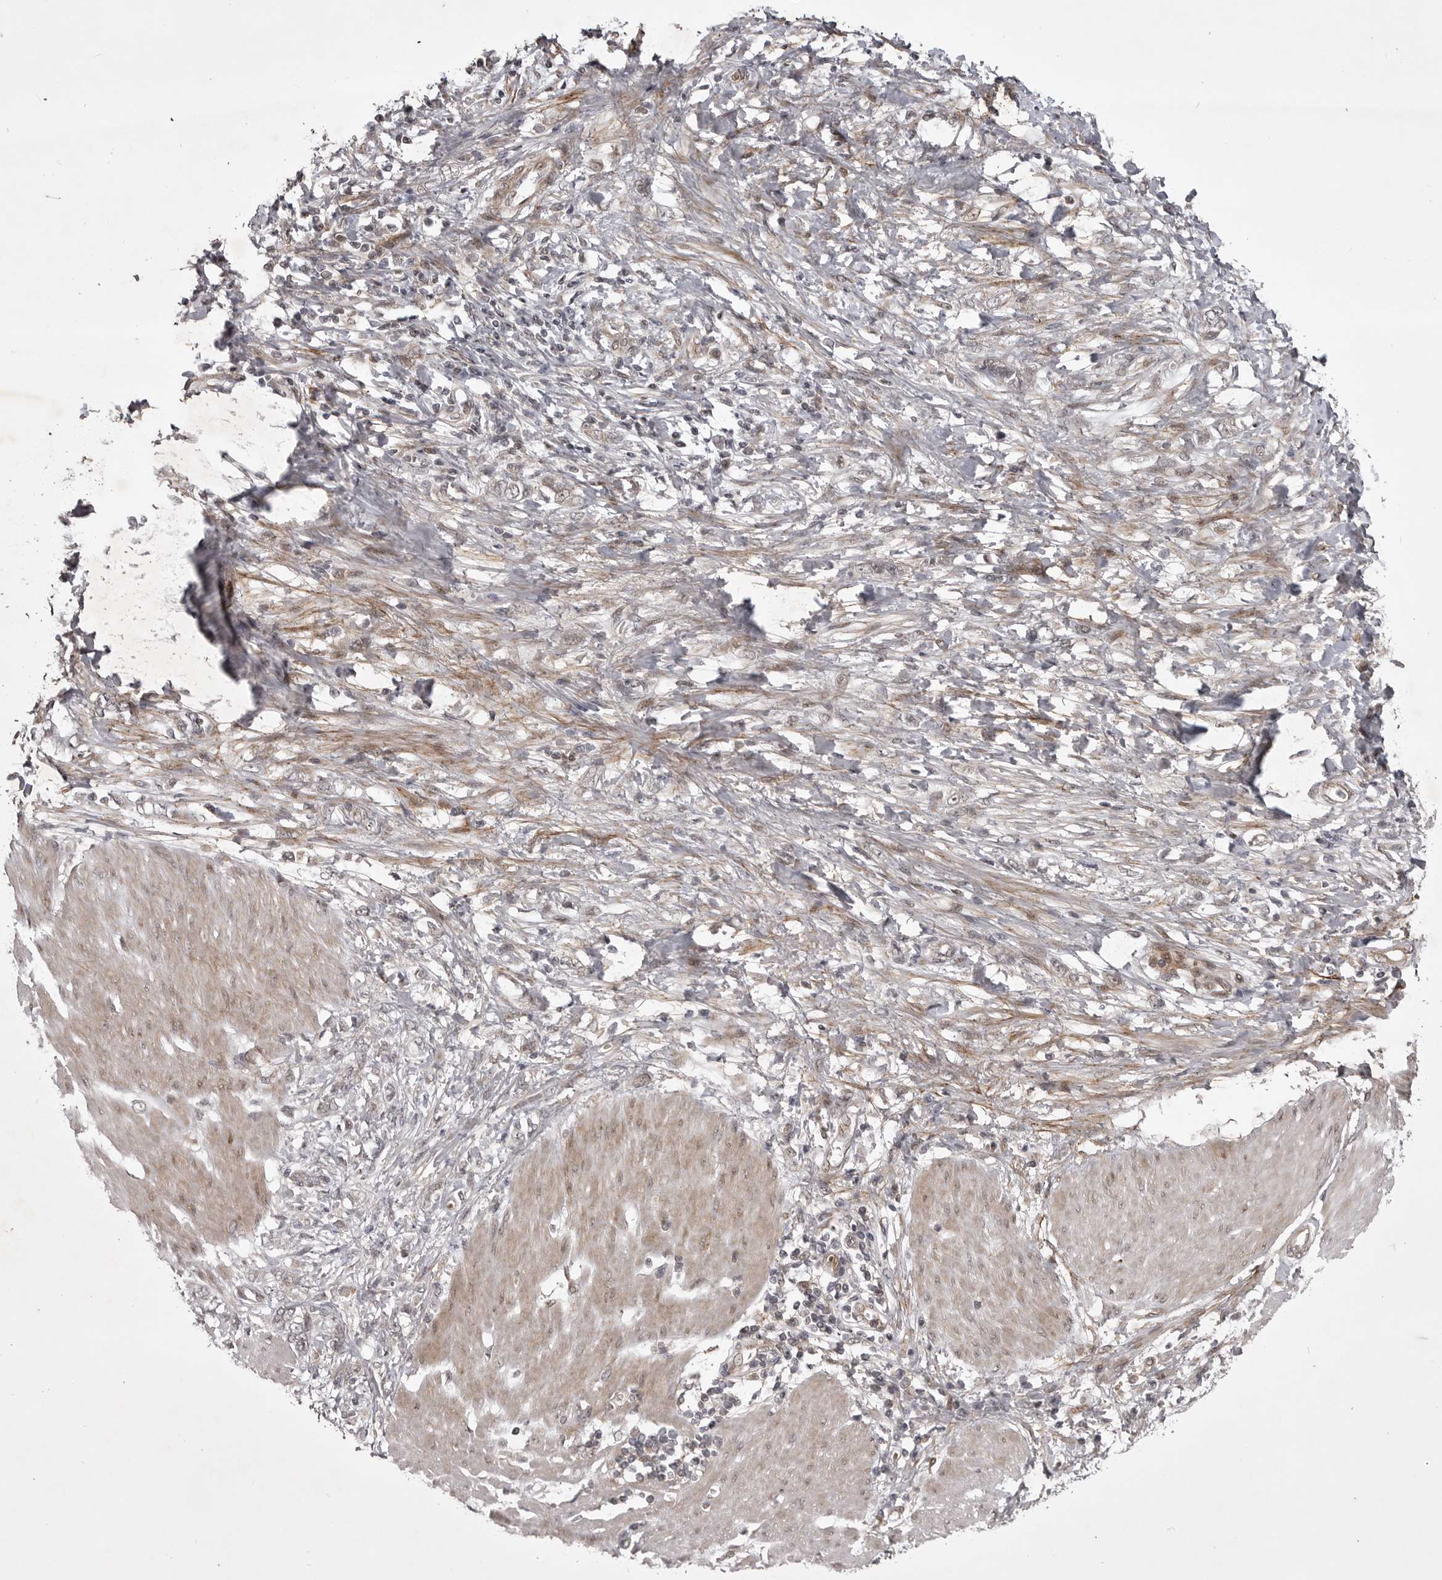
{"staining": {"intensity": "weak", "quantity": "<25%", "location": "cytoplasmic/membranous,nuclear"}, "tissue": "stomach cancer", "cell_type": "Tumor cells", "image_type": "cancer", "snomed": [{"axis": "morphology", "description": "Adenocarcinoma, NOS"}, {"axis": "topography", "description": "Stomach"}], "caption": "Immunohistochemistry (IHC) micrograph of neoplastic tissue: stomach cancer stained with DAB (3,3'-diaminobenzidine) exhibits no significant protein positivity in tumor cells.", "gene": "SNX16", "patient": {"sex": "female", "age": 76}}